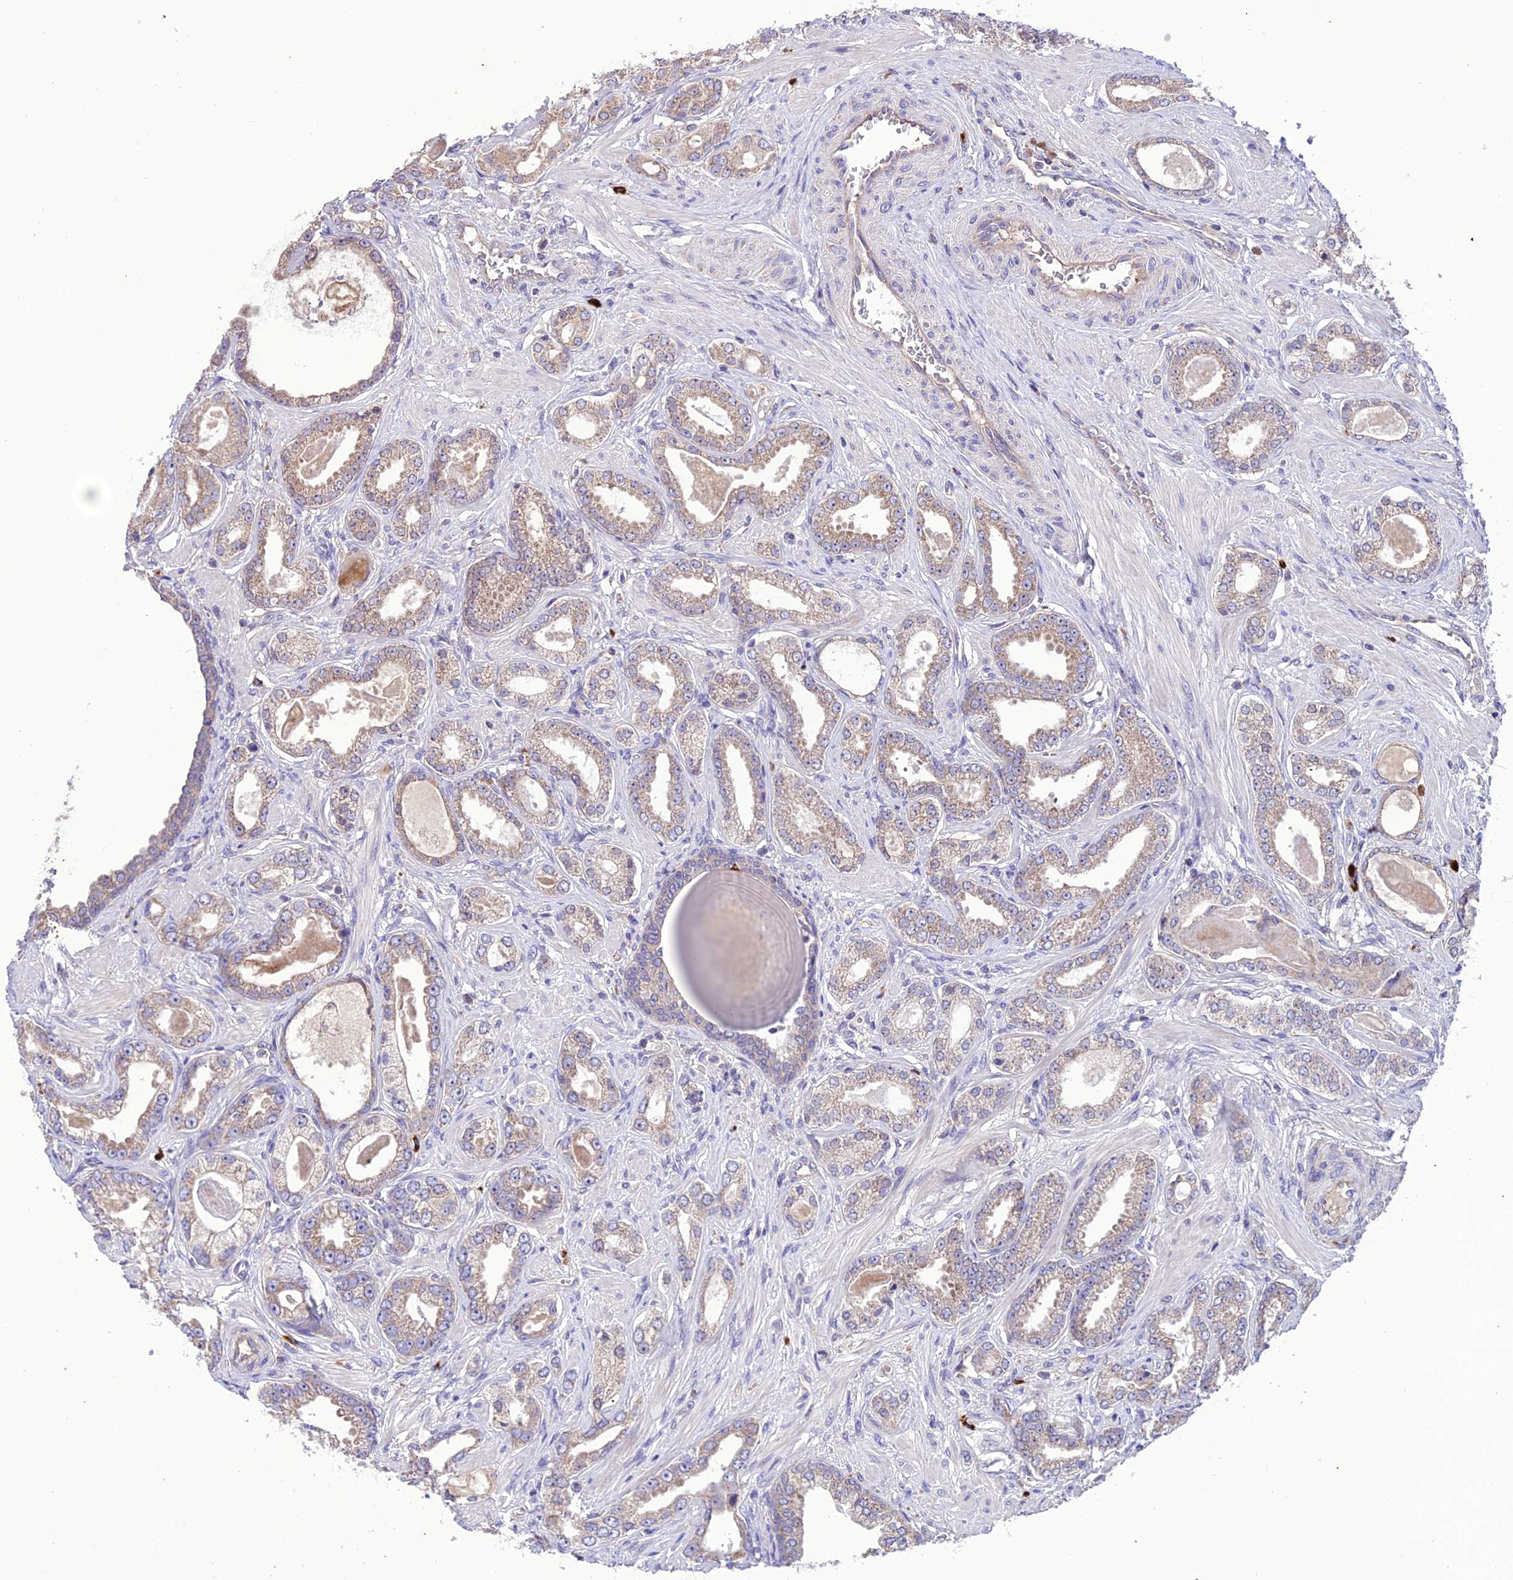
{"staining": {"intensity": "moderate", "quantity": "25%-75%", "location": "cytoplasmic/membranous"}, "tissue": "prostate cancer", "cell_type": "Tumor cells", "image_type": "cancer", "snomed": [{"axis": "morphology", "description": "Adenocarcinoma, Low grade"}, {"axis": "topography", "description": "Prostate"}], "caption": "Immunohistochemistry (IHC) (DAB) staining of human prostate cancer shows moderate cytoplasmic/membranous protein expression in approximately 25%-75% of tumor cells.", "gene": "NDUFAF1", "patient": {"sex": "male", "age": 64}}